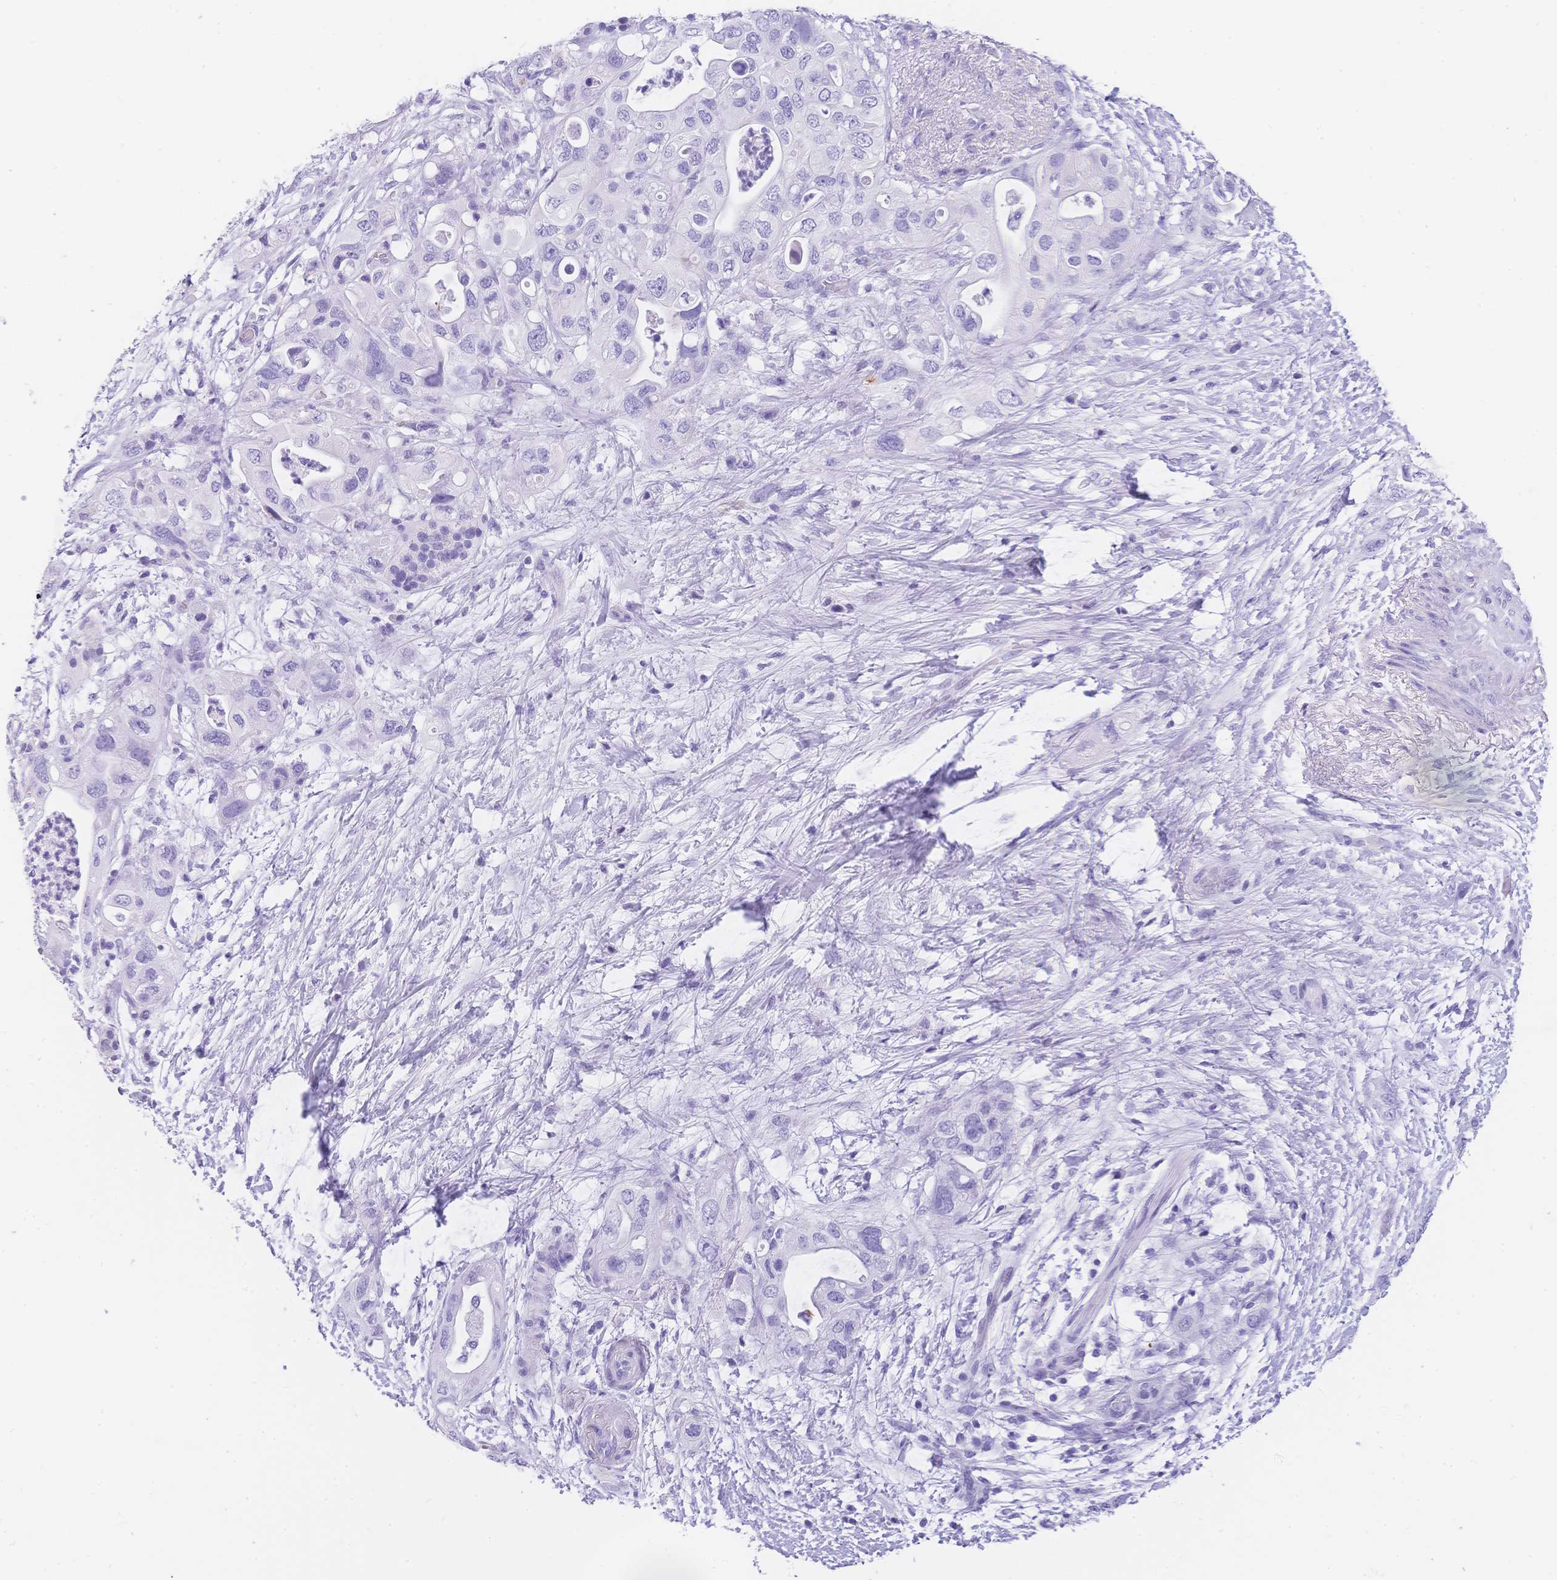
{"staining": {"intensity": "negative", "quantity": "none", "location": "none"}, "tissue": "pancreatic cancer", "cell_type": "Tumor cells", "image_type": "cancer", "snomed": [{"axis": "morphology", "description": "Adenocarcinoma, NOS"}, {"axis": "topography", "description": "Pancreas"}], "caption": "The immunohistochemistry (IHC) photomicrograph has no significant staining in tumor cells of pancreatic adenocarcinoma tissue. Nuclei are stained in blue.", "gene": "MUC21", "patient": {"sex": "female", "age": 72}}